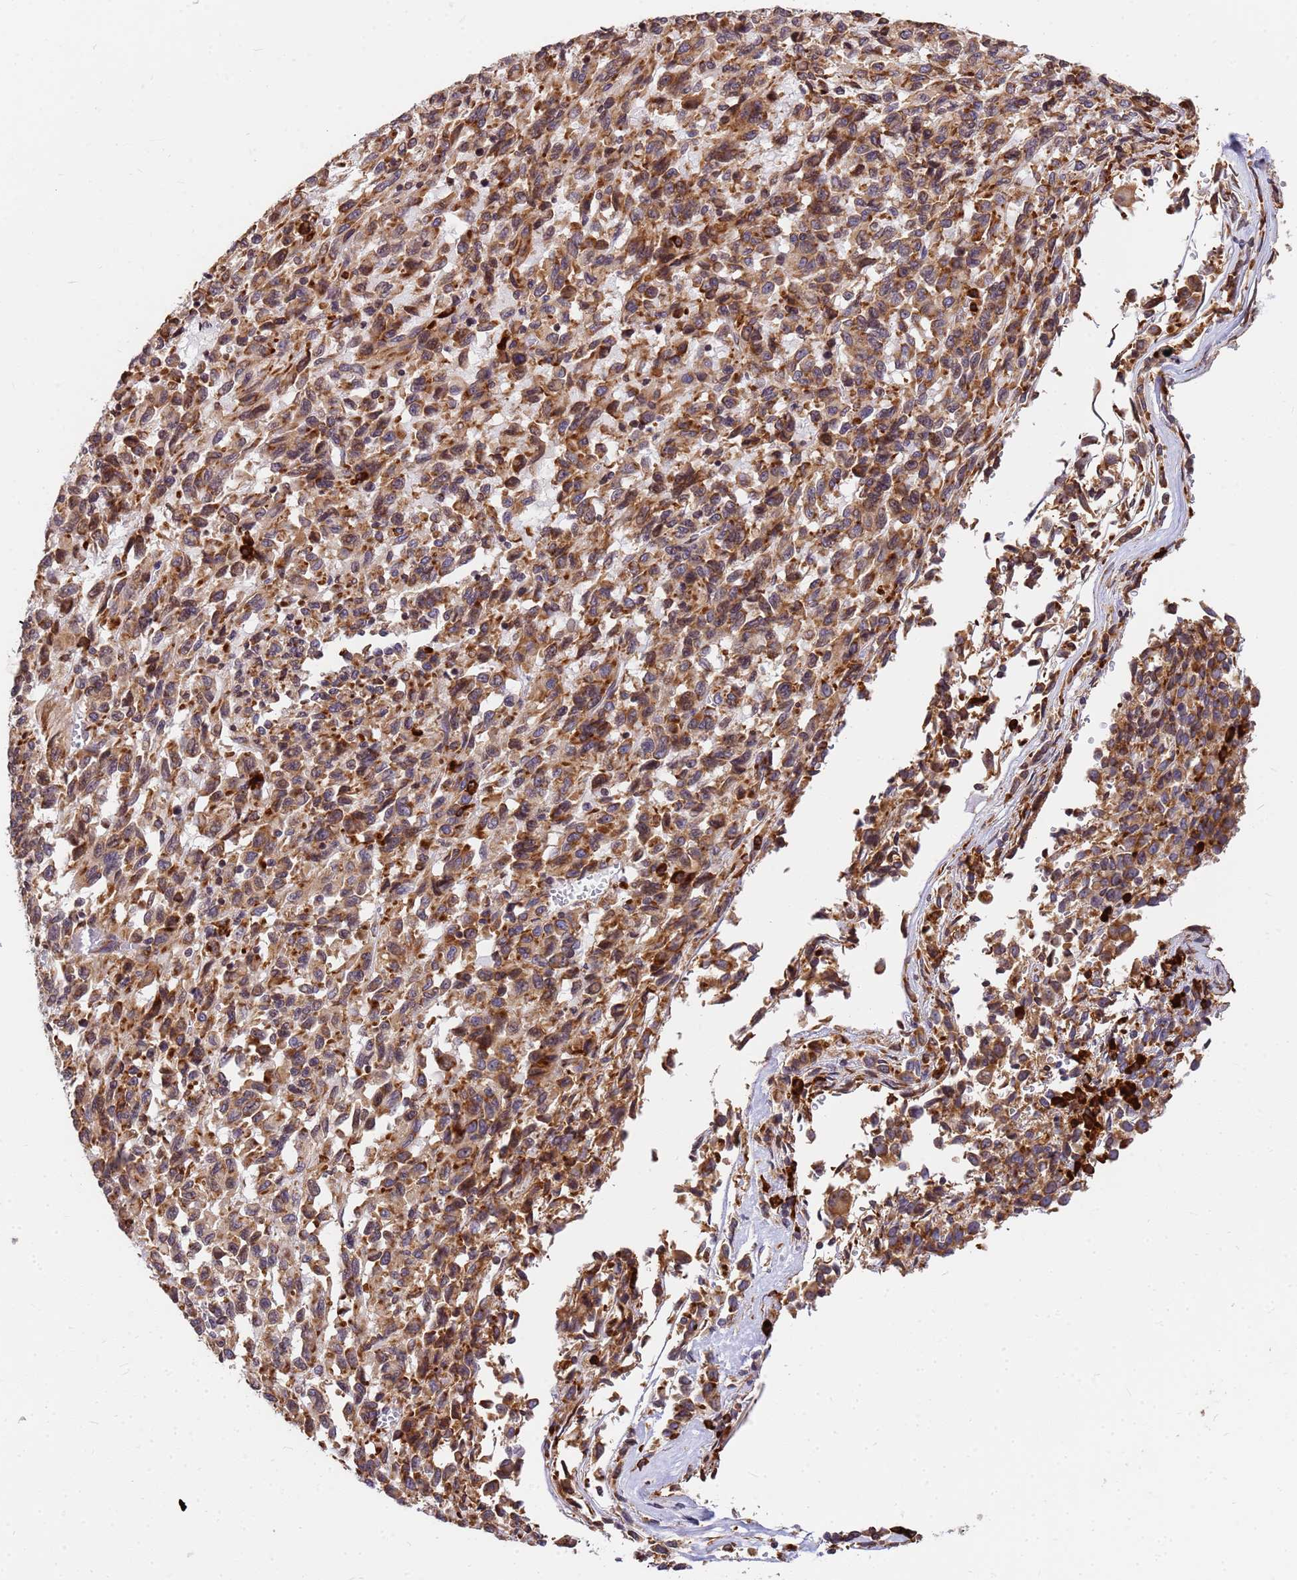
{"staining": {"intensity": "moderate", "quantity": ">75%", "location": "cytoplasmic/membranous"}, "tissue": "melanoma", "cell_type": "Tumor cells", "image_type": "cancer", "snomed": [{"axis": "morphology", "description": "Malignant melanoma, Metastatic site"}, {"axis": "topography", "description": "Lung"}], "caption": "High-power microscopy captured an immunohistochemistry image of malignant melanoma (metastatic site), revealing moderate cytoplasmic/membranous positivity in approximately >75% of tumor cells.", "gene": "SSR4", "patient": {"sex": "male", "age": 64}}